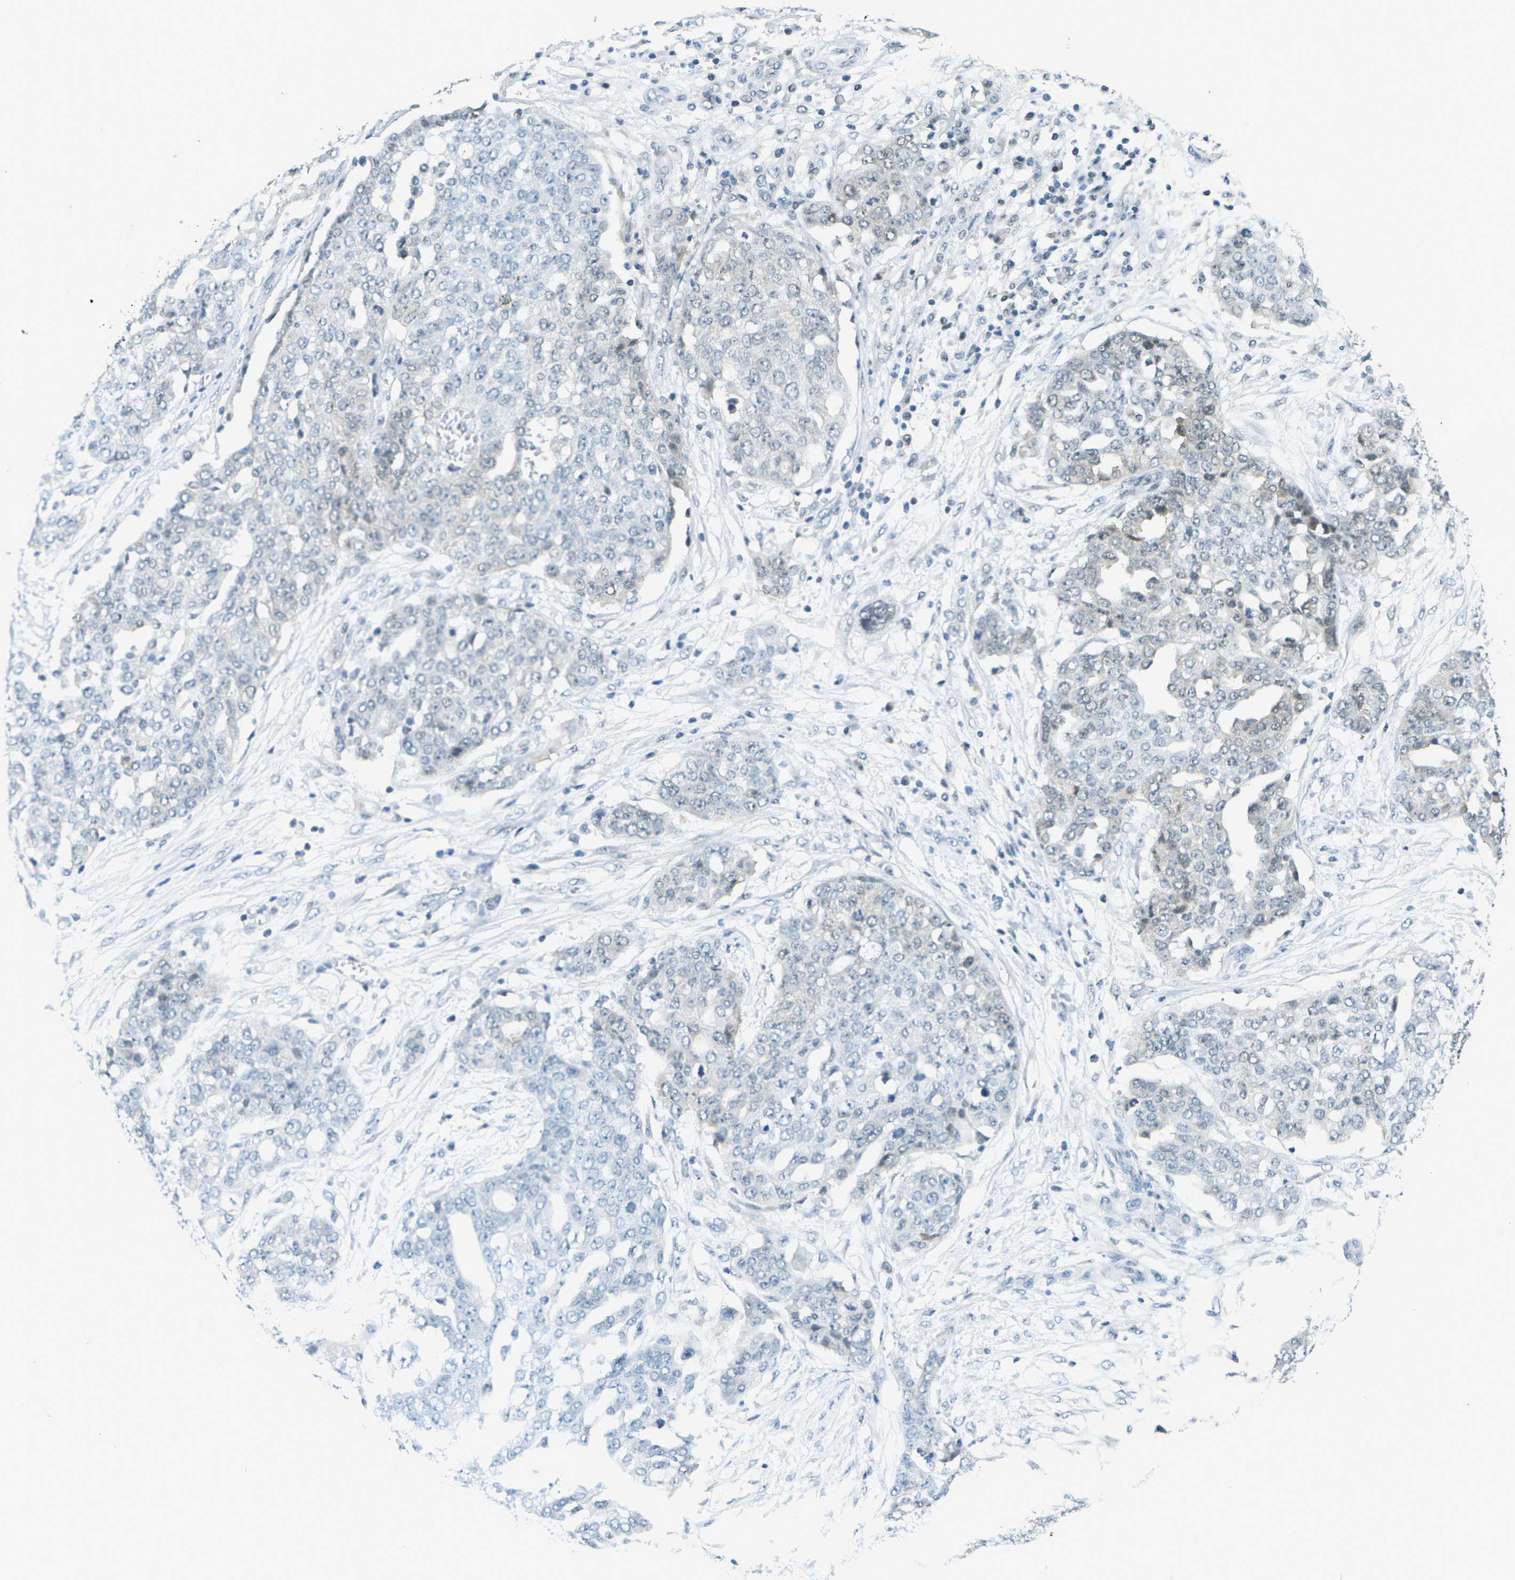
{"staining": {"intensity": "weak", "quantity": "<25%", "location": "nuclear"}, "tissue": "ovarian cancer", "cell_type": "Tumor cells", "image_type": "cancer", "snomed": [{"axis": "morphology", "description": "Cystadenocarcinoma, serous, NOS"}, {"axis": "topography", "description": "Soft tissue"}, {"axis": "topography", "description": "Ovary"}], "caption": "Histopathology image shows no protein positivity in tumor cells of ovarian cancer (serous cystadenocarcinoma) tissue.", "gene": "NEK11", "patient": {"sex": "female", "age": 57}}